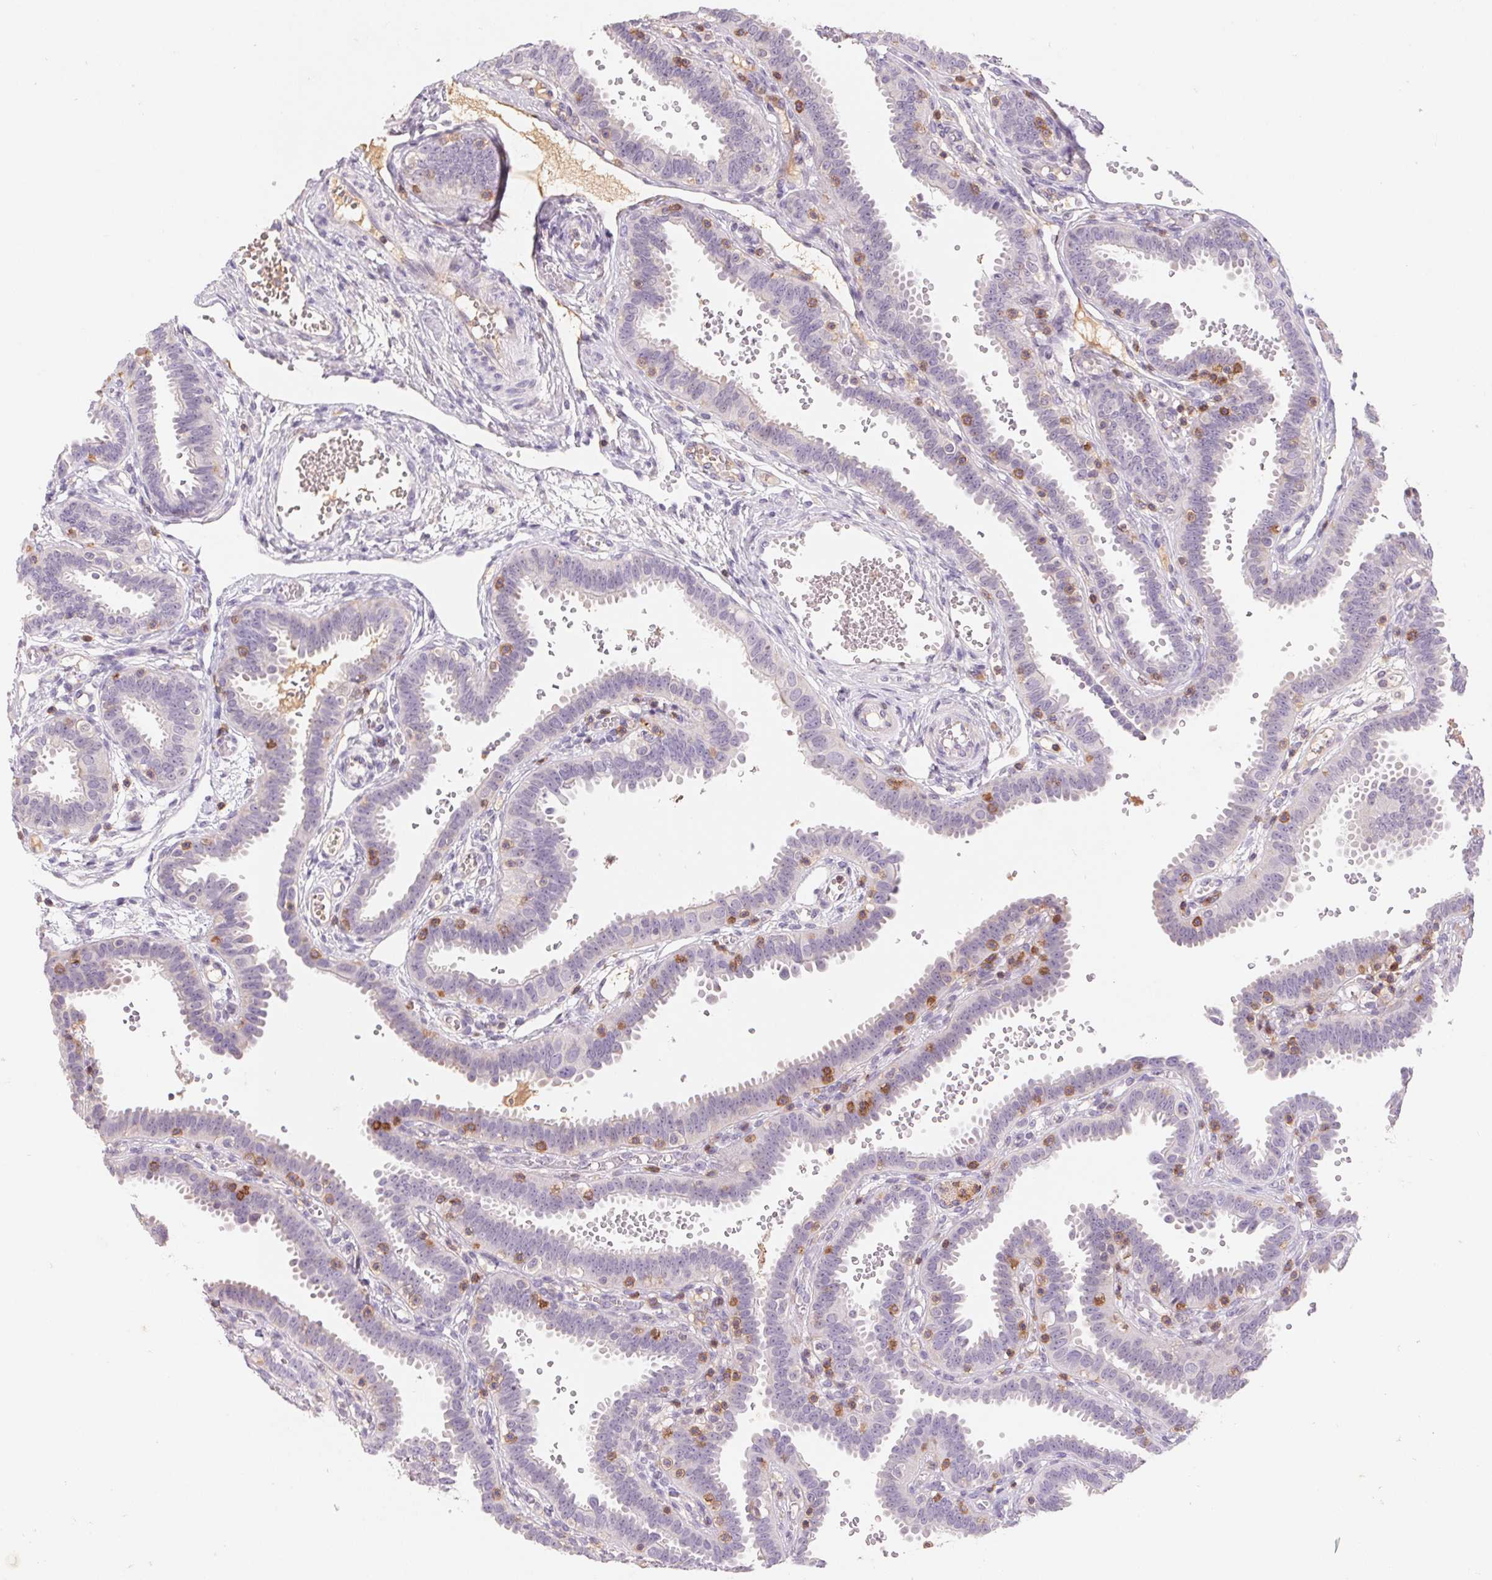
{"staining": {"intensity": "negative", "quantity": "none", "location": "none"}, "tissue": "fallopian tube", "cell_type": "Glandular cells", "image_type": "normal", "snomed": [{"axis": "morphology", "description": "Normal tissue, NOS"}, {"axis": "topography", "description": "Fallopian tube"}], "caption": "There is no significant staining in glandular cells of fallopian tube. (DAB (3,3'-diaminobenzidine) IHC with hematoxylin counter stain).", "gene": "KIF26A", "patient": {"sex": "female", "age": 37}}